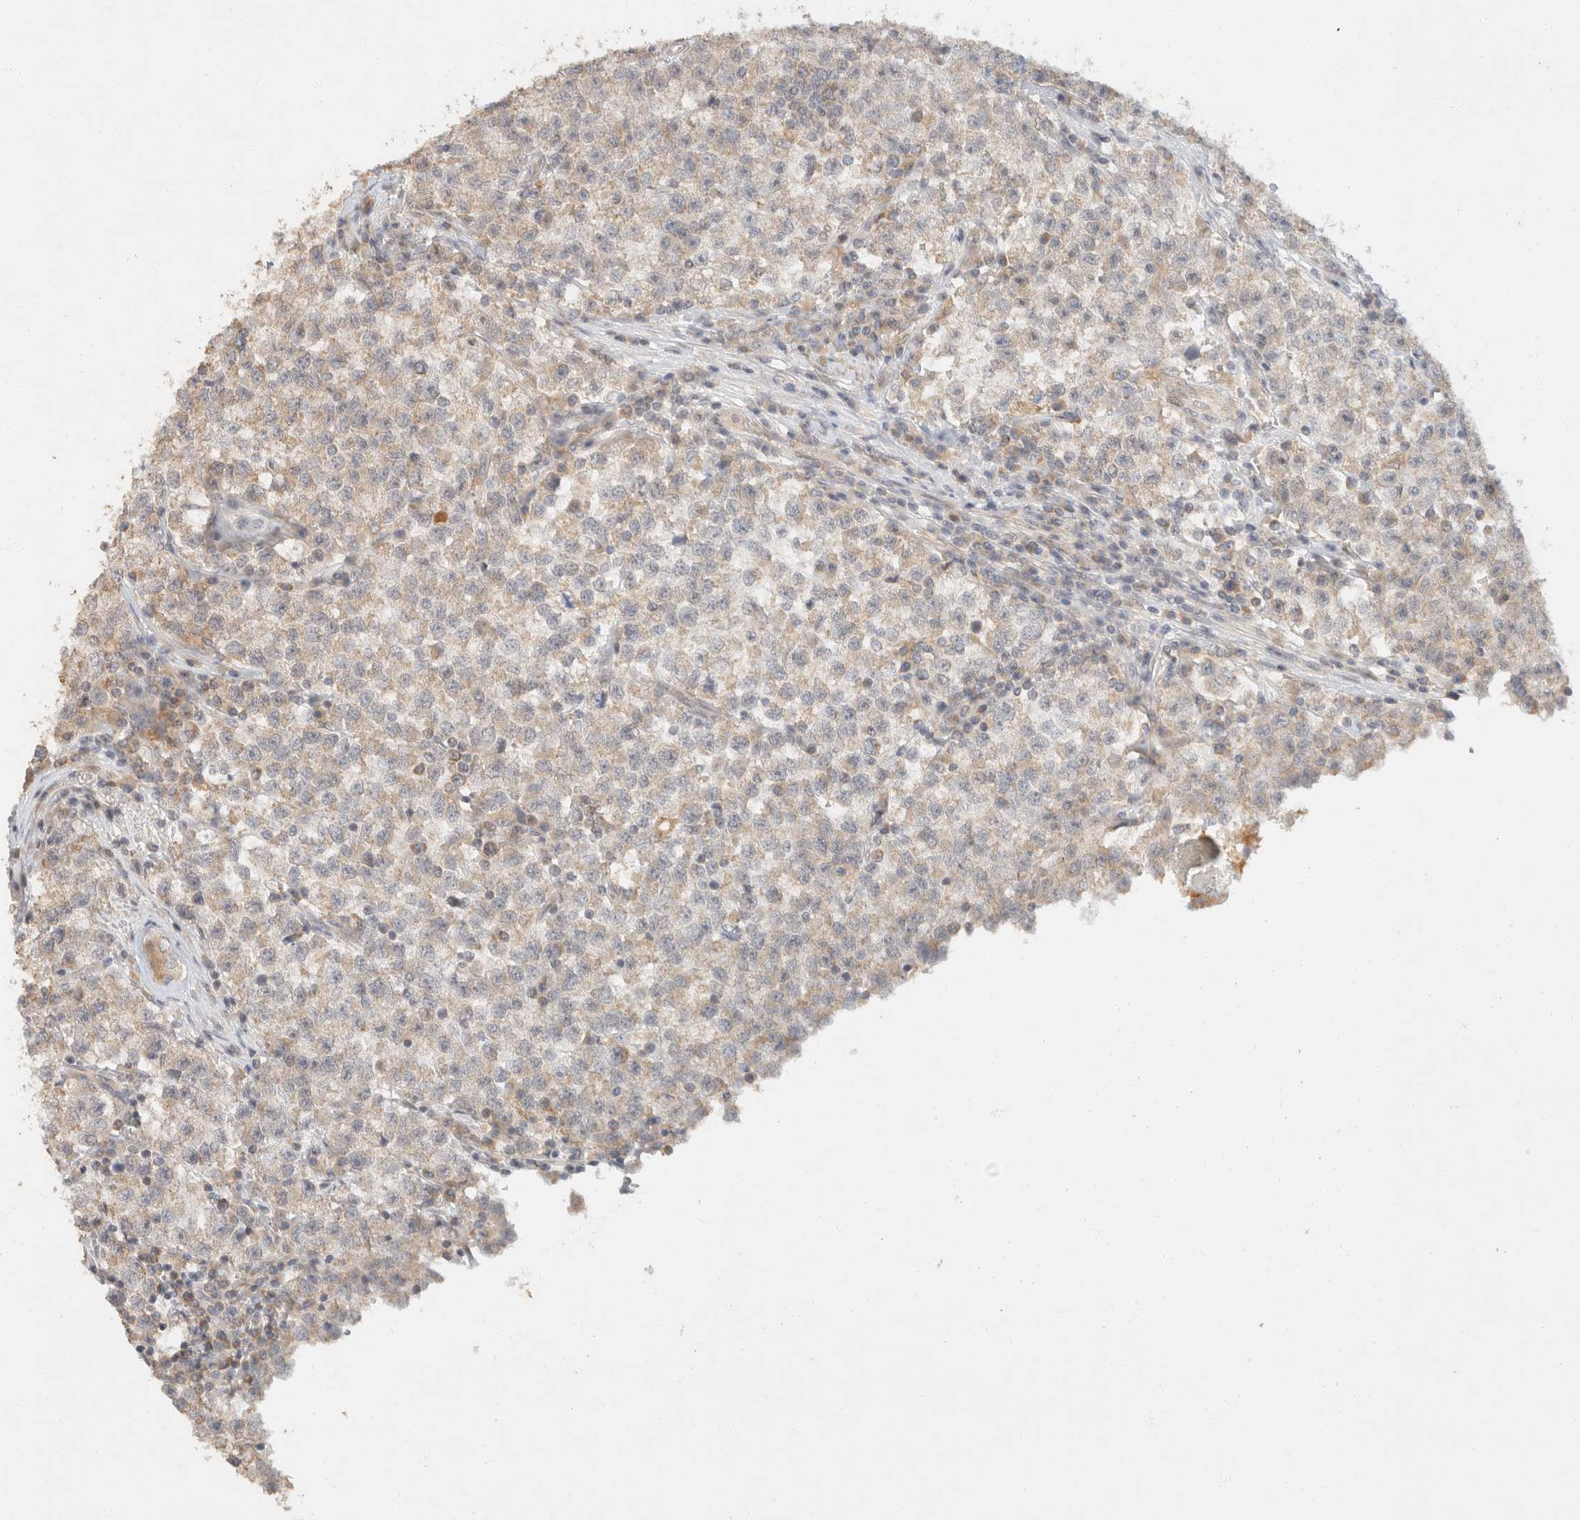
{"staining": {"intensity": "negative", "quantity": "none", "location": "none"}, "tissue": "testis cancer", "cell_type": "Tumor cells", "image_type": "cancer", "snomed": [{"axis": "morphology", "description": "Seminoma, NOS"}, {"axis": "topography", "description": "Testis"}], "caption": "This is an immunohistochemistry histopathology image of testis seminoma. There is no staining in tumor cells.", "gene": "TACC1", "patient": {"sex": "male", "age": 22}}